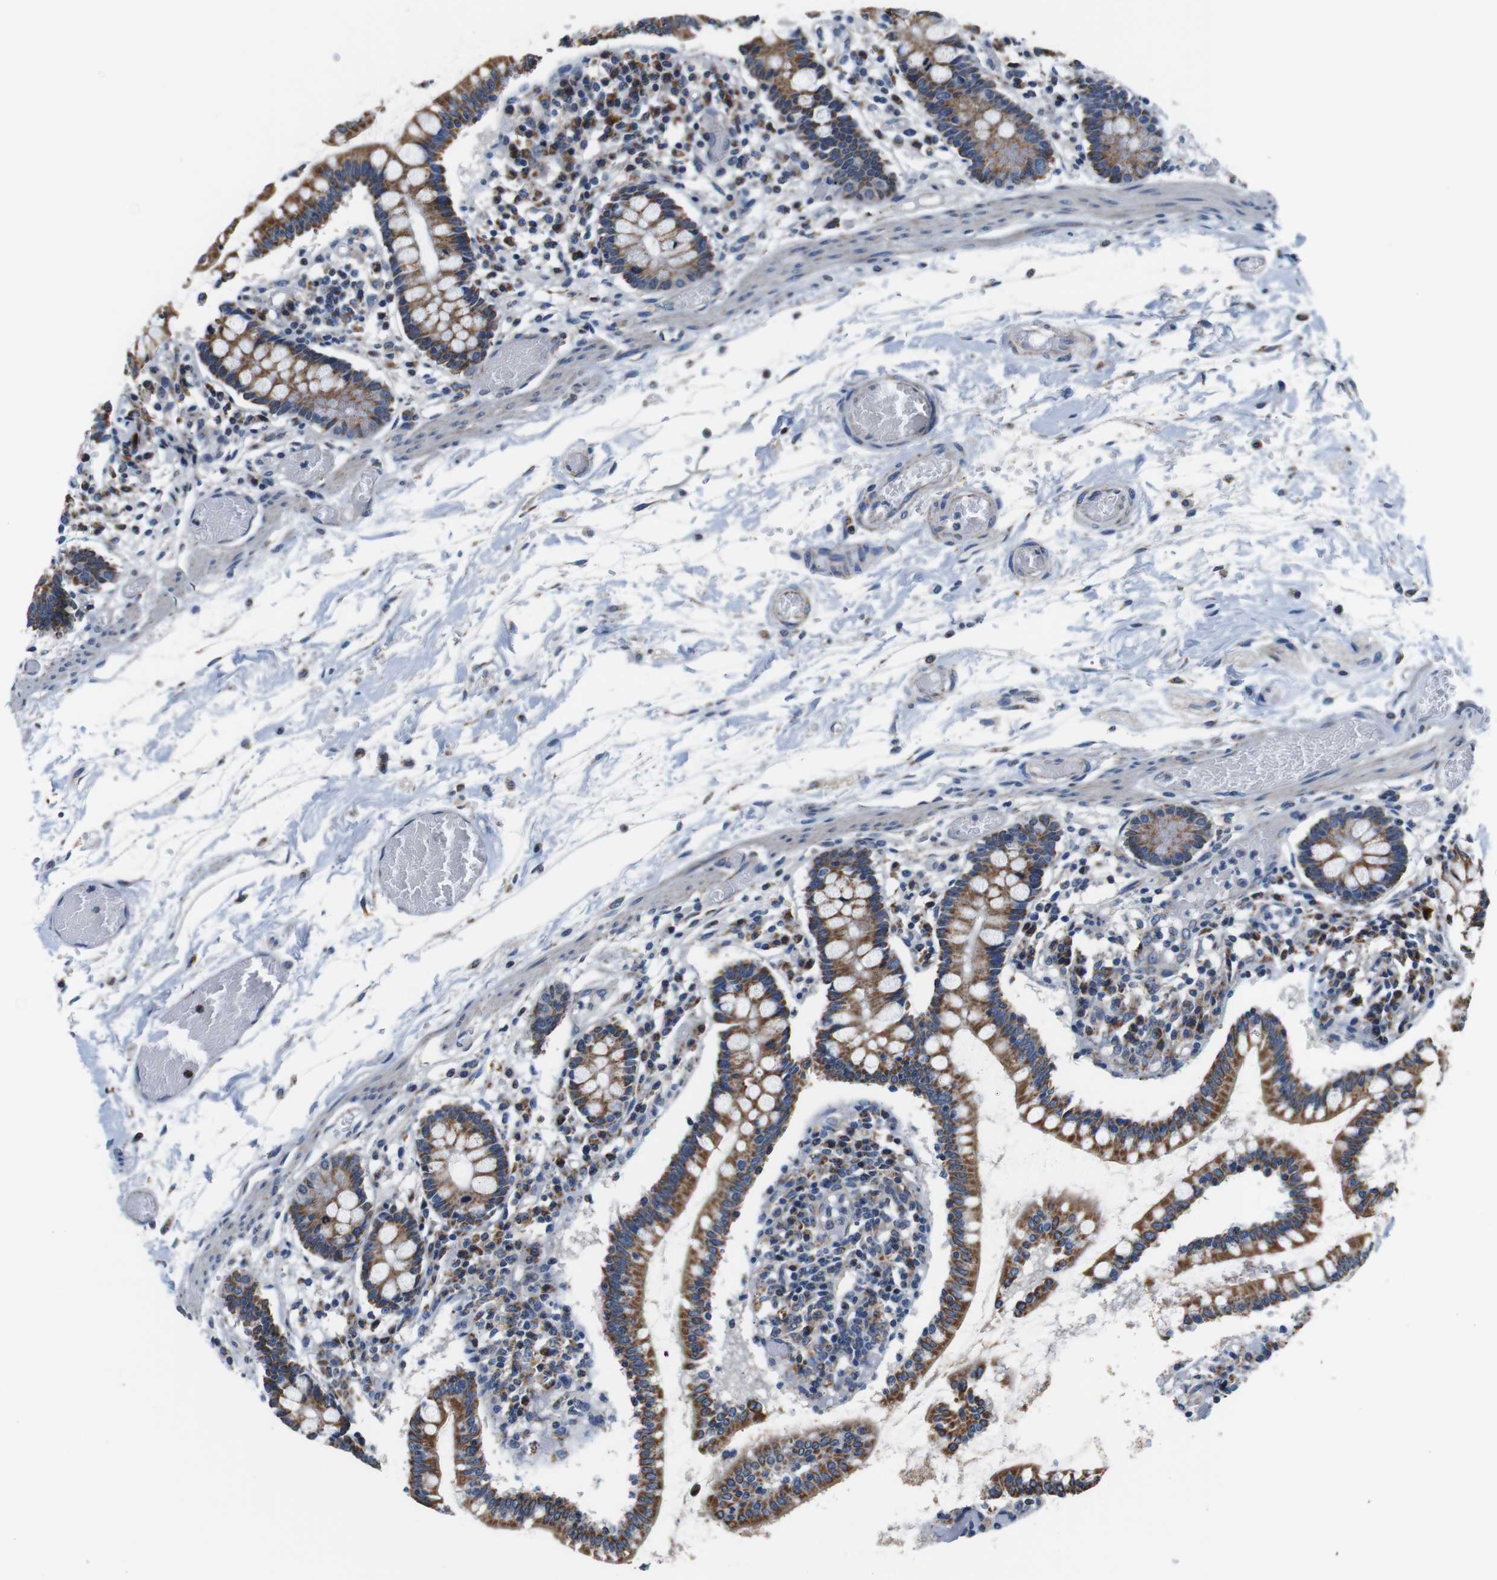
{"staining": {"intensity": "moderate", "quantity": ">75%", "location": "cytoplasmic/membranous"}, "tissue": "small intestine", "cell_type": "Glandular cells", "image_type": "normal", "snomed": [{"axis": "morphology", "description": "Normal tissue, NOS"}, {"axis": "topography", "description": "Small intestine"}], "caption": "A brown stain highlights moderate cytoplasmic/membranous staining of a protein in glandular cells of unremarkable small intestine.", "gene": "LRP4", "patient": {"sex": "female", "age": 61}}